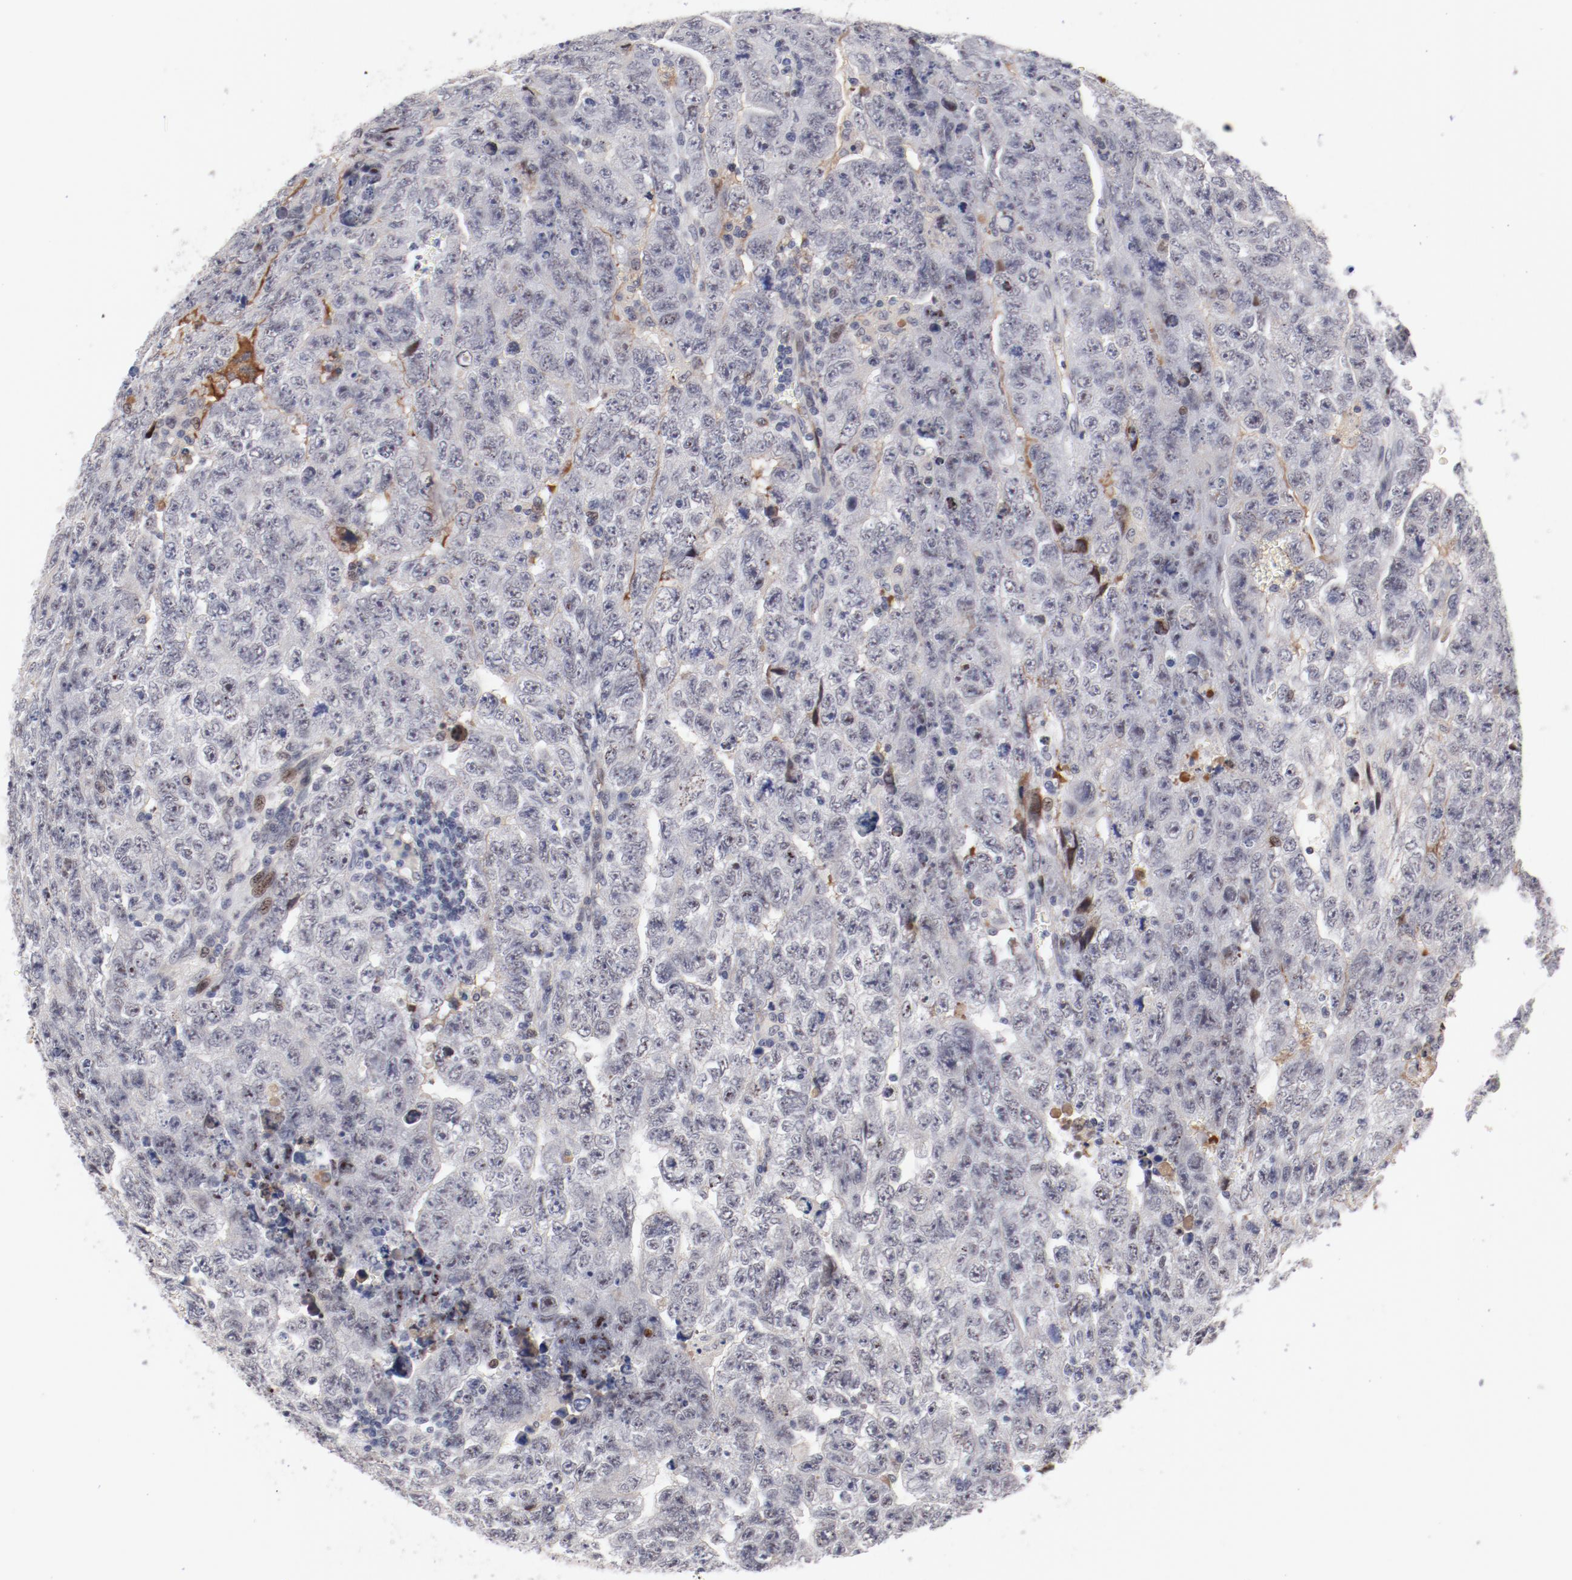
{"staining": {"intensity": "moderate", "quantity": "<25%", "location": "nuclear"}, "tissue": "testis cancer", "cell_type": "Tumor cells", "image_type": "cancer", "snomed": [{"axis": "morphology", "description": "Carcinoma, Embryonal, NOS"}, {"axis": "topography", "description": "Testis"}], "caption": "Protein expression analysis of embryonal carcinoma (testis) displays moderate nuclear expression in about <25% of tumor cells.", "gene": "FSCB", "patient": {"sex": "male", "age": 28}}